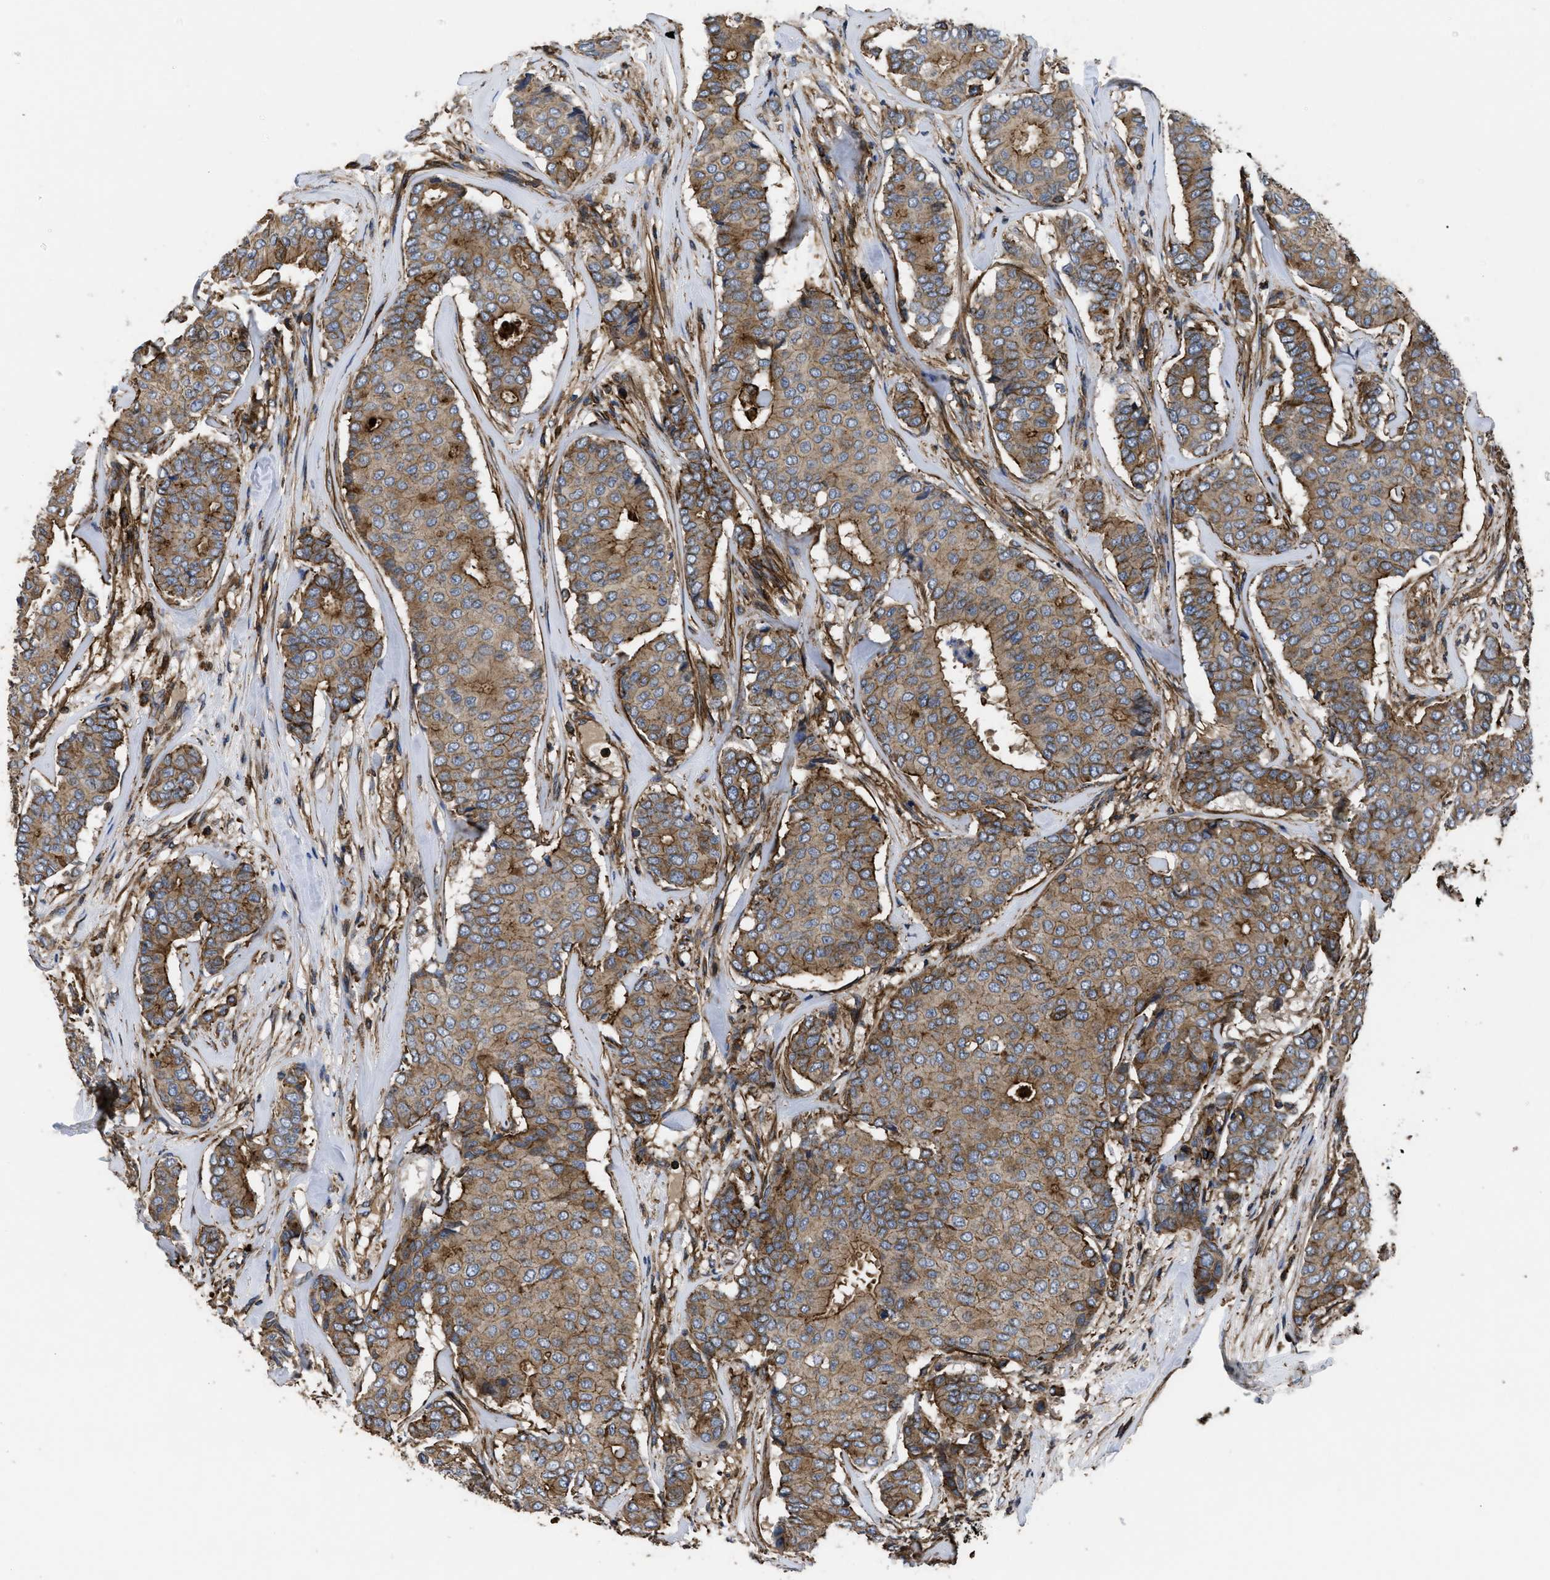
{"staining": {"intensity": "moderate", "quantity": ">75%", "location": "cytoplasmic/membranous"}, "tissue": "breast cancer", "cell_type": "Tumor cells", "image_type": "cancer", "snomed": [{"axis": "morphology", "description": "Duct carcinoma"}, {"axis": "topography", "description": "Breast"}], "caption": "A medium amount of moderate cytoplasmic/membranous staining is identified in approximately >75% of tumor cells in breast invasive ductal carcinoma tissue. The protein of interest is stained brown, and the nuclei are stained in blue (DAB IHC with brightfield microscopy, high magnification).", "gene": "SCUBE2", "patient": {"sex": "female", "age": 75}}